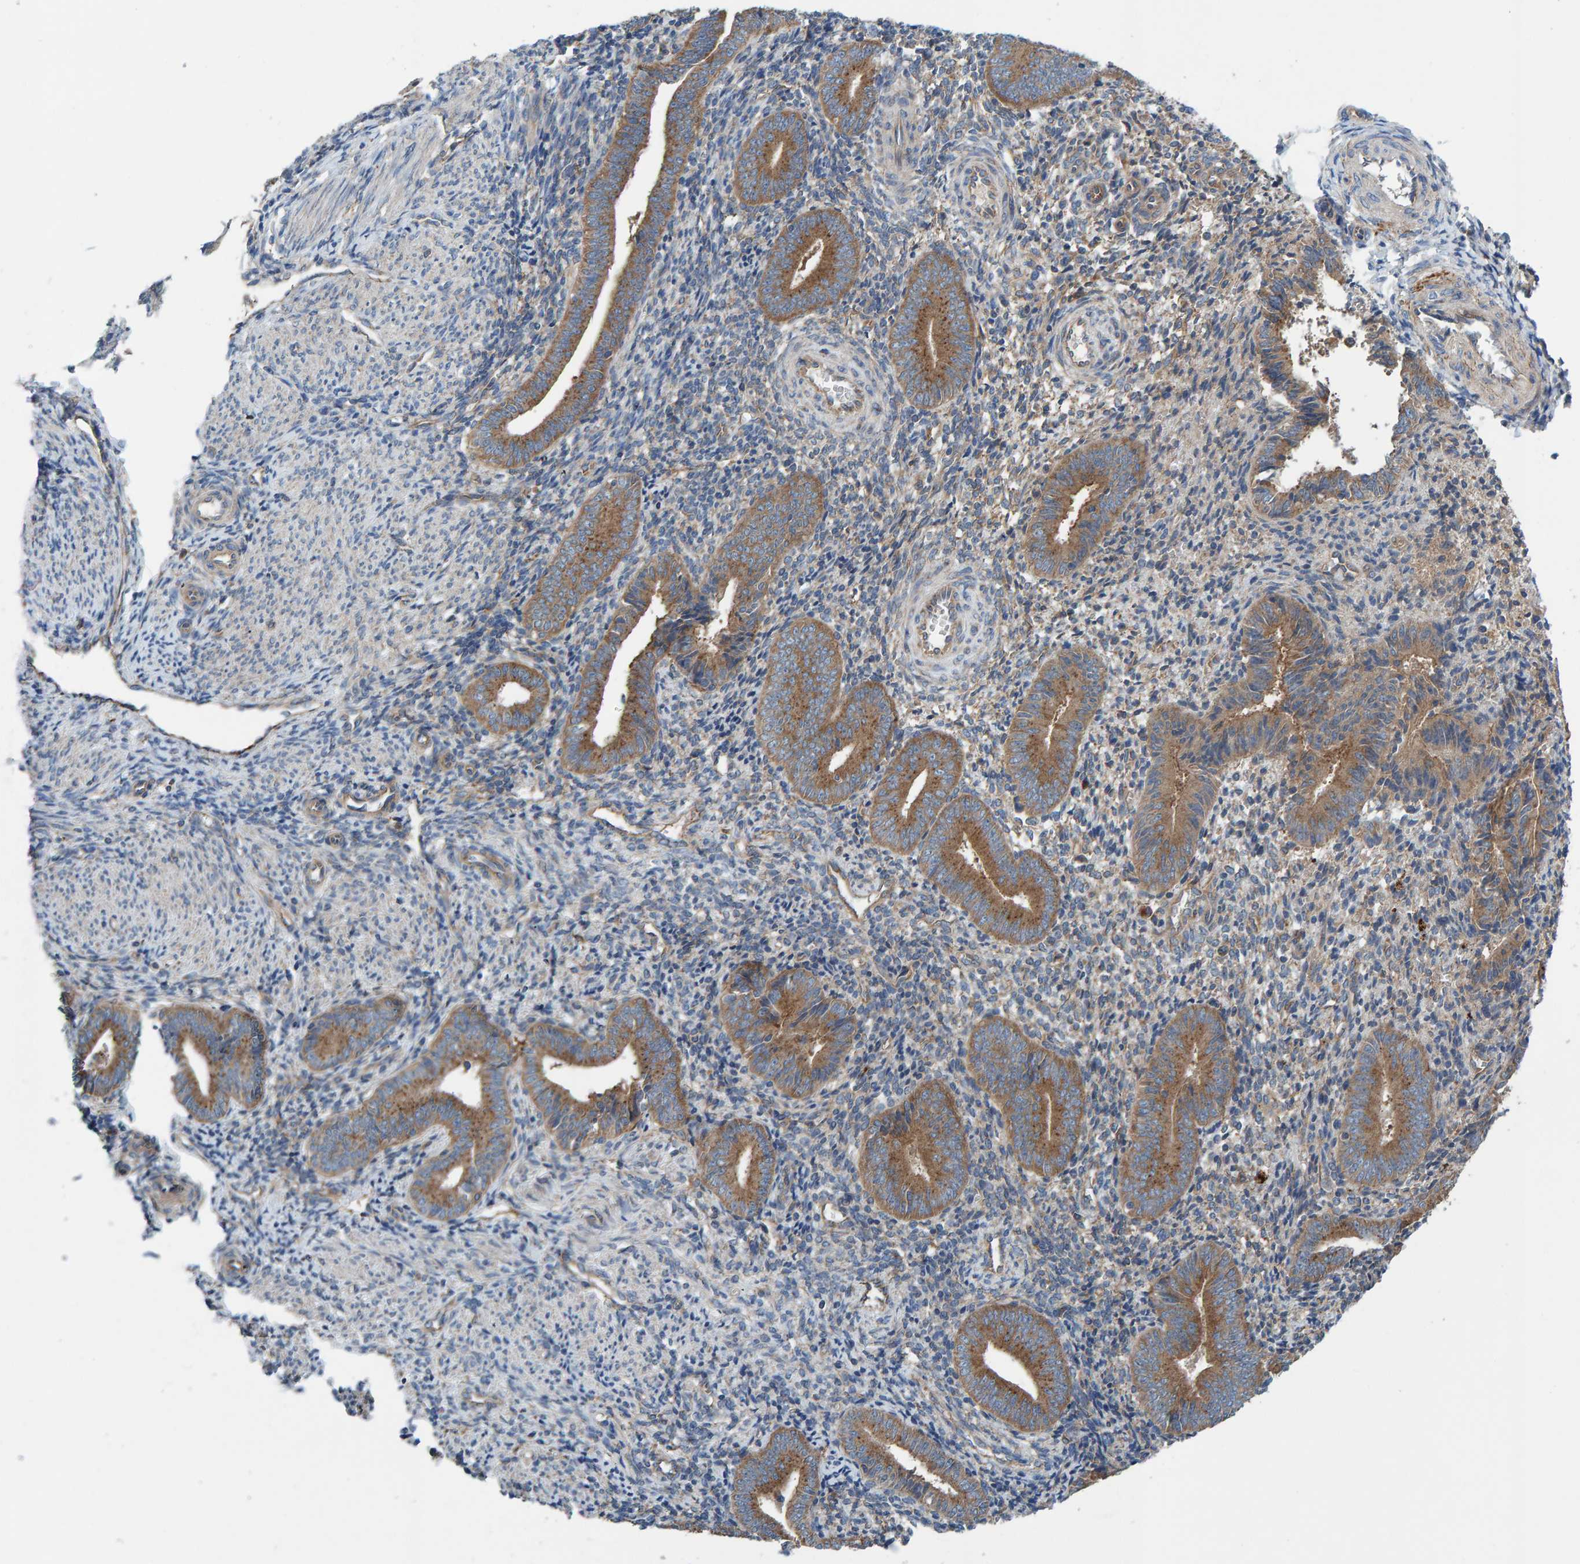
{"staining": {"intensity": "weak", "quantity": "25%-75%", "location": "cytoplasmic/membranous"}, "tissue": "endometrium", "cell_type": "Cells in endometrial stroma", "image_type": "normal", "snomed": [{"axis": "morphology", "description": "Normal tissue, NOS"}, {"axis": "topography", "description": "Uterus"}, {"axis": "topography", "description": "Endometrium"}], "caption": "Immunohistochemical staining of benign human endometrium displays low levels of weak cytoplasmic/membranous staining in about 25%-75% of cells in endometrial stroma.", "gene": "MKLN1", "patient": {"sex": "female", "age": 33}}